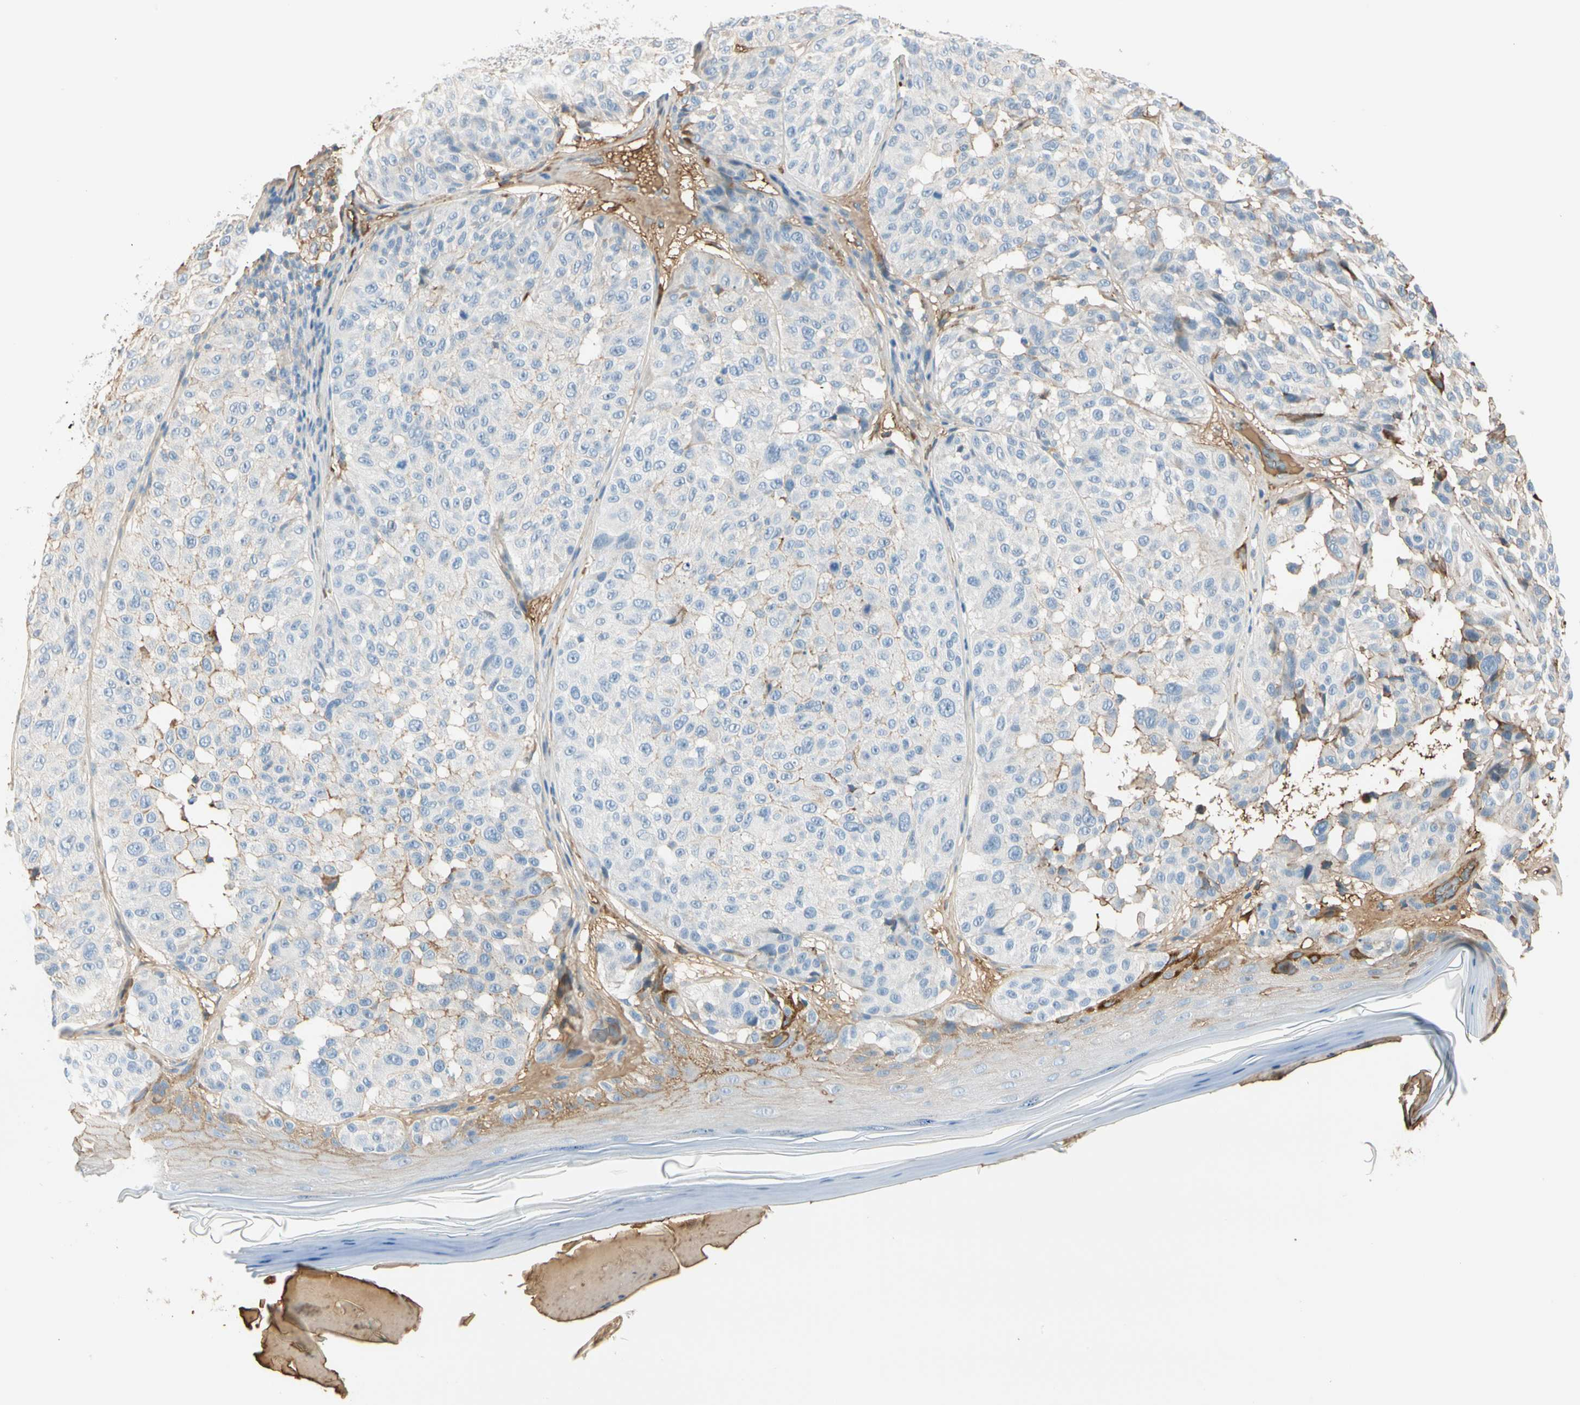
{"staining": {"intensity": "weak", "quantity": "25%-75%", "location": "cytoplasmic/membranous"}, "tissue": "melanoma", "cell_type": "Tumor cells", "image_type": "cancer", "snomed": [{"axis": "morphology", "description": "Malignant melanoma, NOS"}, {"axis": "topography", "description": "Skin"}], "caption": "Immunohistochemistry (IHC) of human melanoma exhibits low levels of weak cytoplasmic/membranous expression in about 25%-75% of tumor cells.", "gene": "LAMB3", "patient": {"sex": "female", "age": 46}}